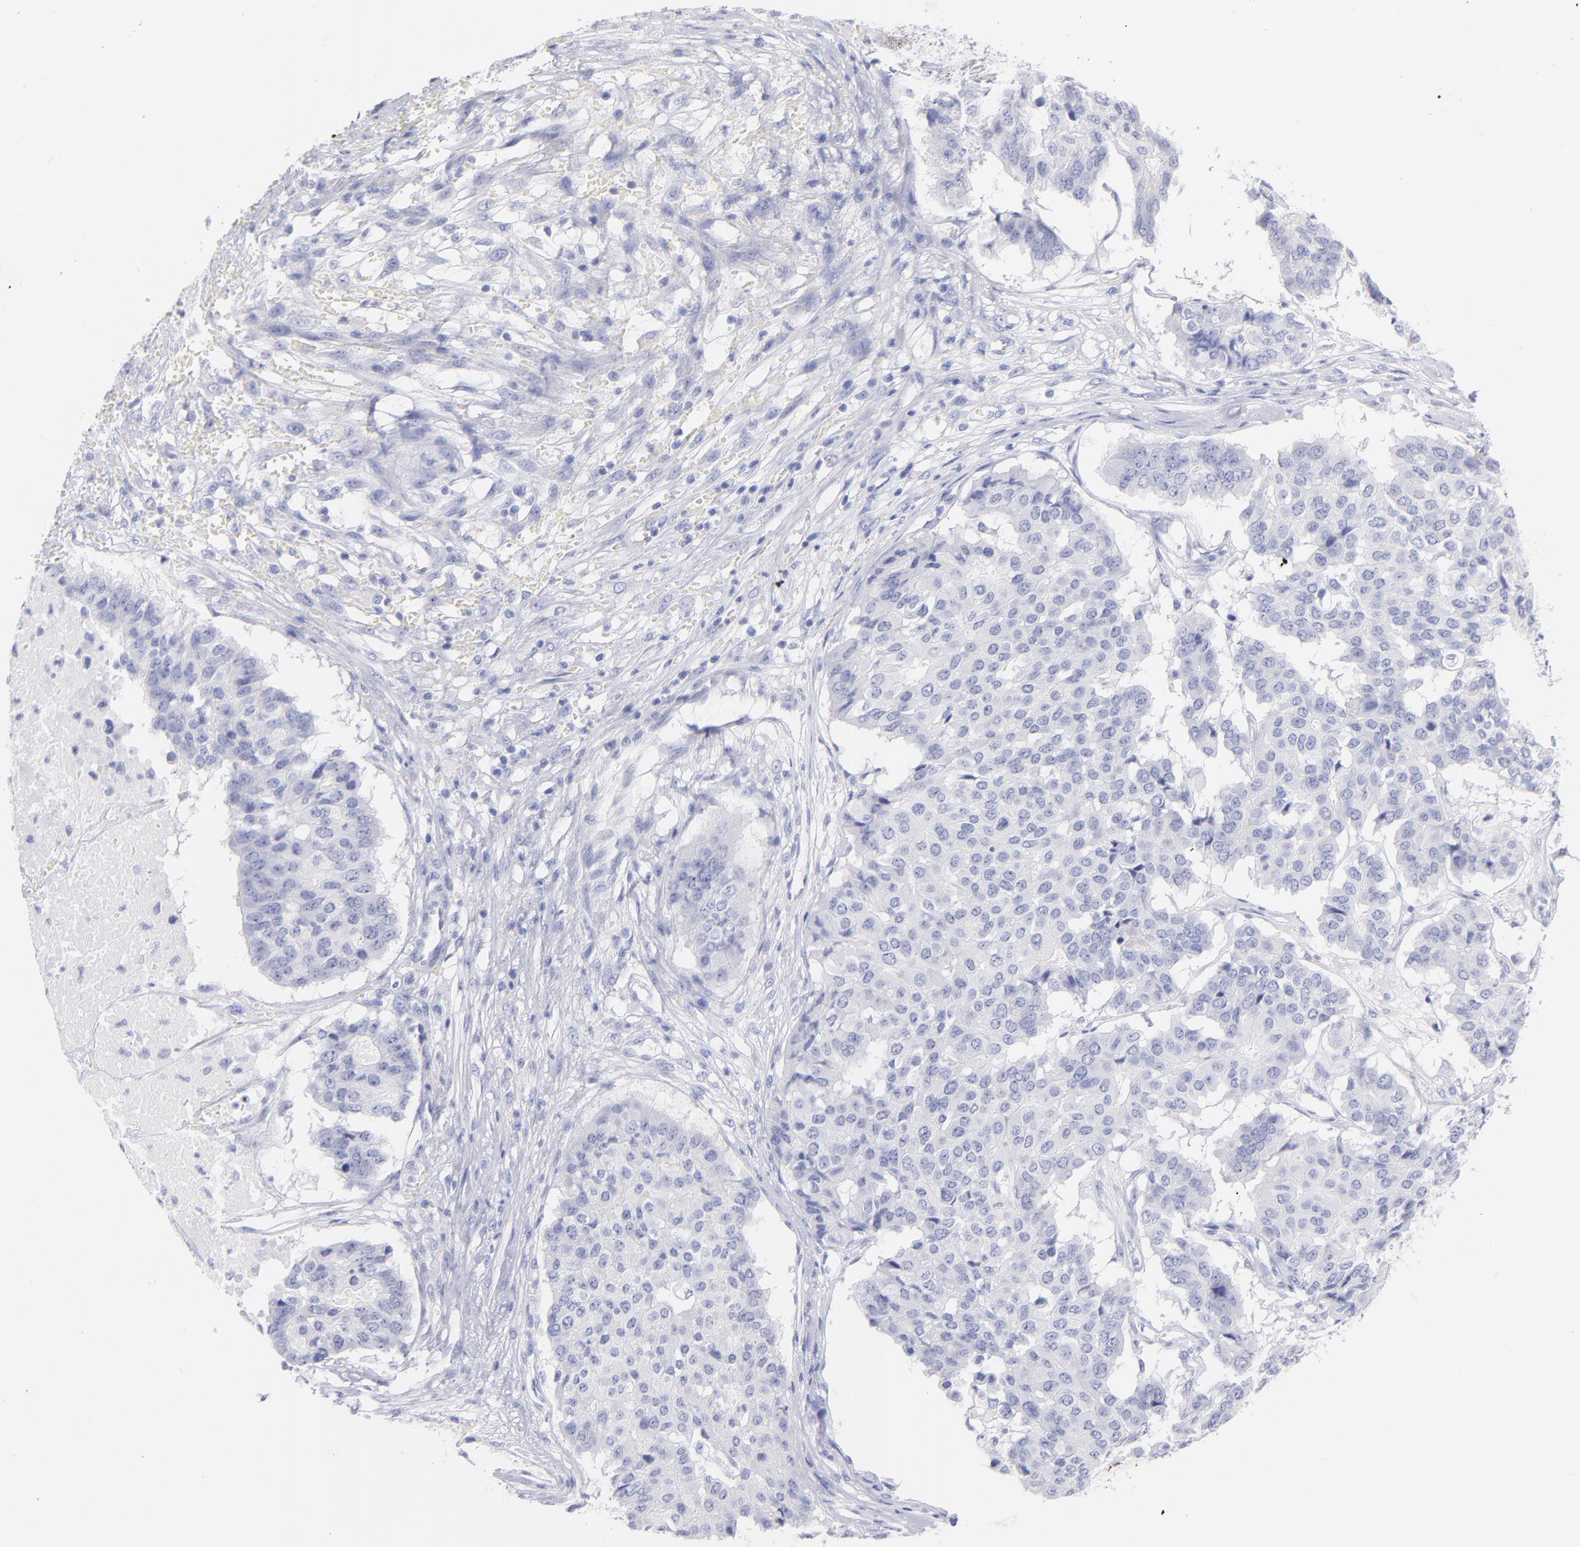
{"staining": {"intensity": "negative", "quantity": "none", "location": "none"}, "tissue": "pancreatic cancer", "cell_type": "Tumor cells", "image_type": "cancer", "snomed": [{"axis": "morphology", "description": "Adenocarcinoma, NOS"}, {"axis": "topography", "description": "Pancreas"}], "caption": "A high-resolution image shows immunohistochemistry staining of pancreatic adenocarcinoma, which displays no significant positivity in tumor cells.", "gene": "SCGN", "patient": {"sex": "male", "age": 50}}